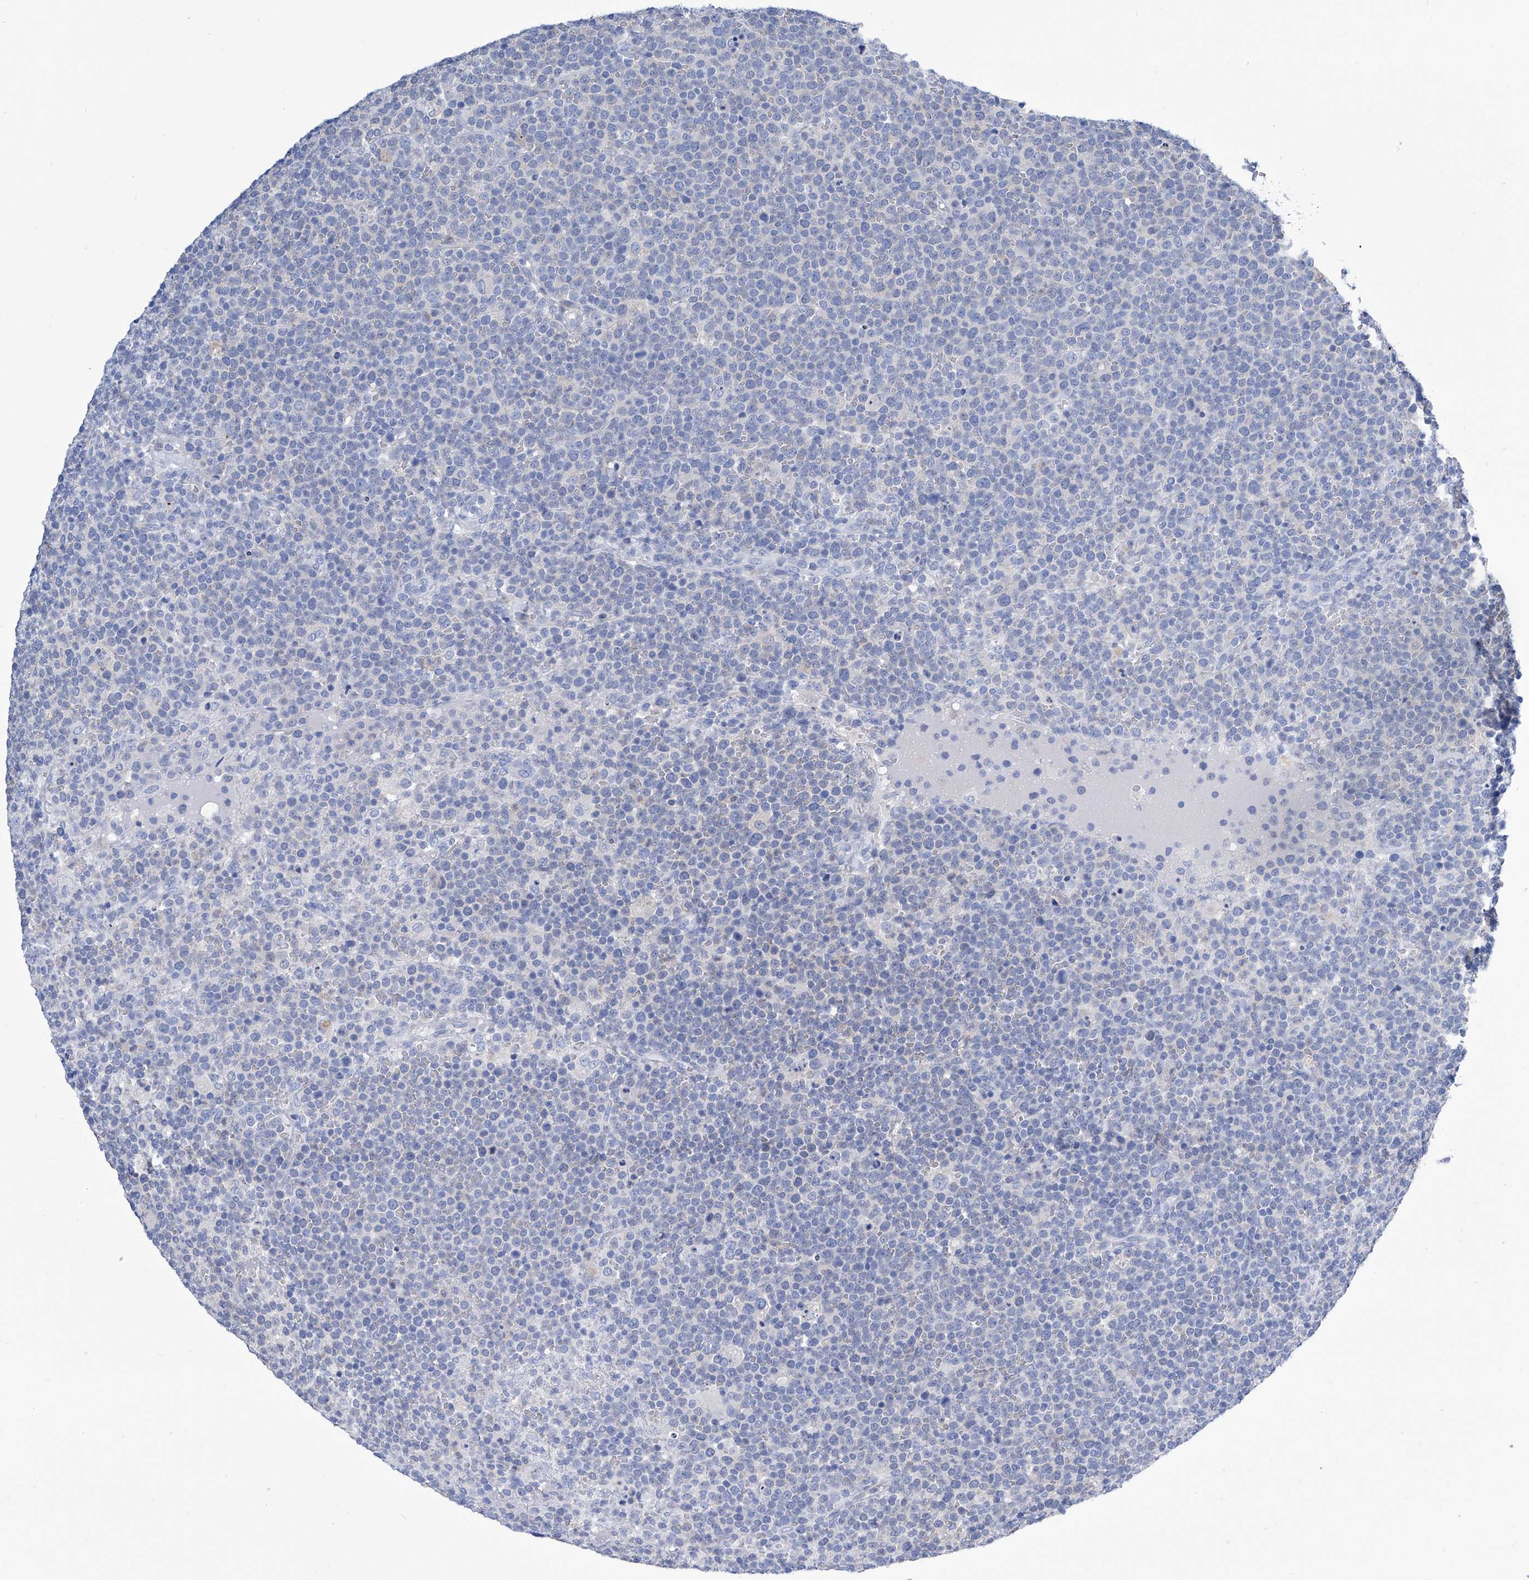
{"staining": {"intensity": "negative", "quantity": "none", "location": "none"}, "tissue": "lymphoma", "cell_type": "Tumor cells", "image_type": "cancer", "snomed": [{"axis": "morphology", "description": "Malignant lymphoma, non-Hodgkin's type, High grade"}, {"axis": "topography", "description": "Lymph node"}], "caption": "Immunohistochemical staining of lymphoma reveals no significant staining in tumor cells.", "gene": "IMPA2", "patient": {"sex": "male", "age": 61}}